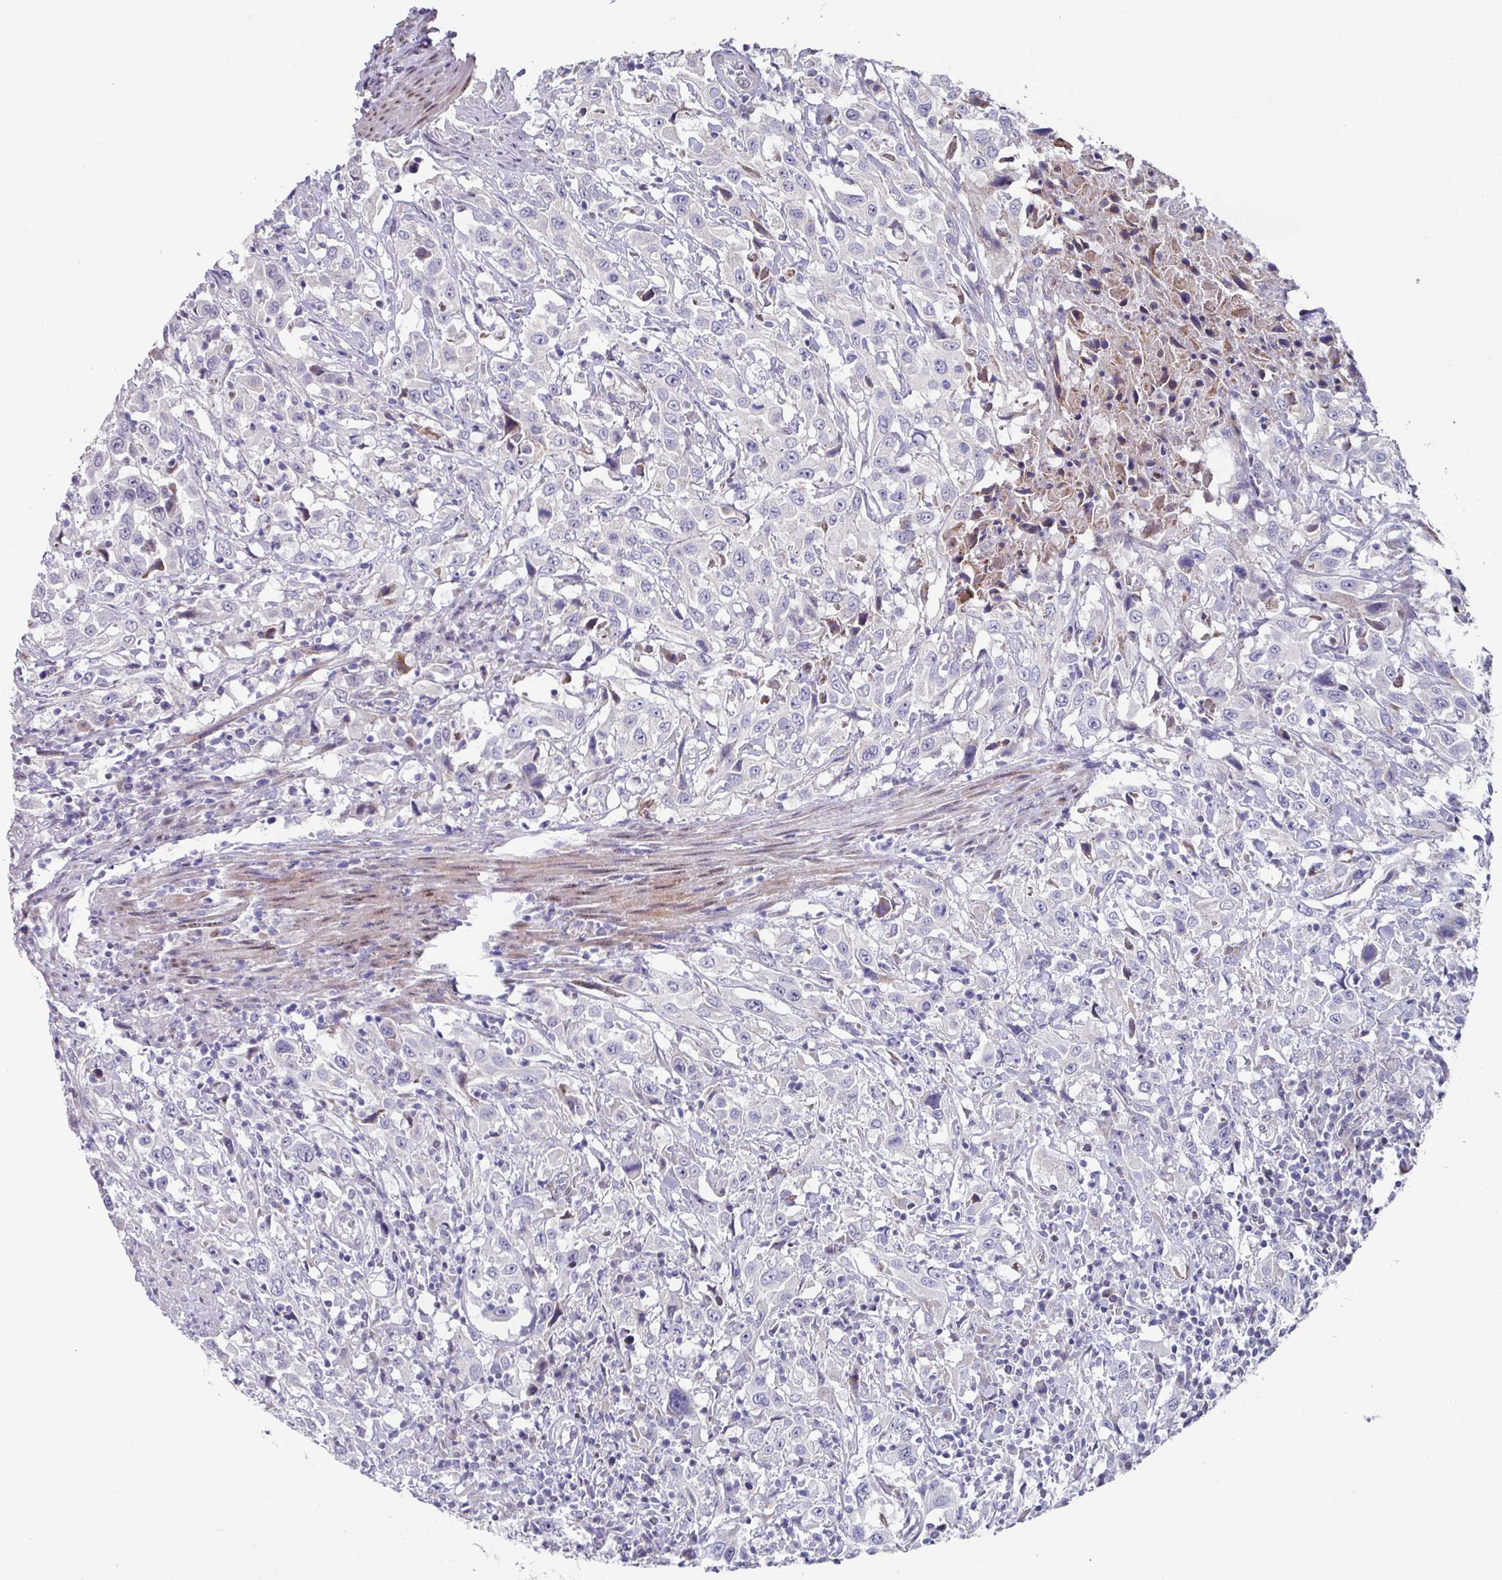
{"staining": {"intensity": "negative", "quantity": "none", "location": "none"}, "tissue": "urothelial cancer", "cell_type": "Tumor cells", "image_type": "cancer", "snomed": [{"axis": "morphology", "description": "Urothelial carcinoma, High grade"}, {"axis": "topography", "description": "Urinary bladder"}], "caption": "High power microscopy photomicrograph of an immunohistochemistry (IHC) histopathology image of high-grade urothelial carcinoma, revealing no significant staining in tumor cells.", "gene": "CBX7", "patient": {"sex": "male", "age": 61}}